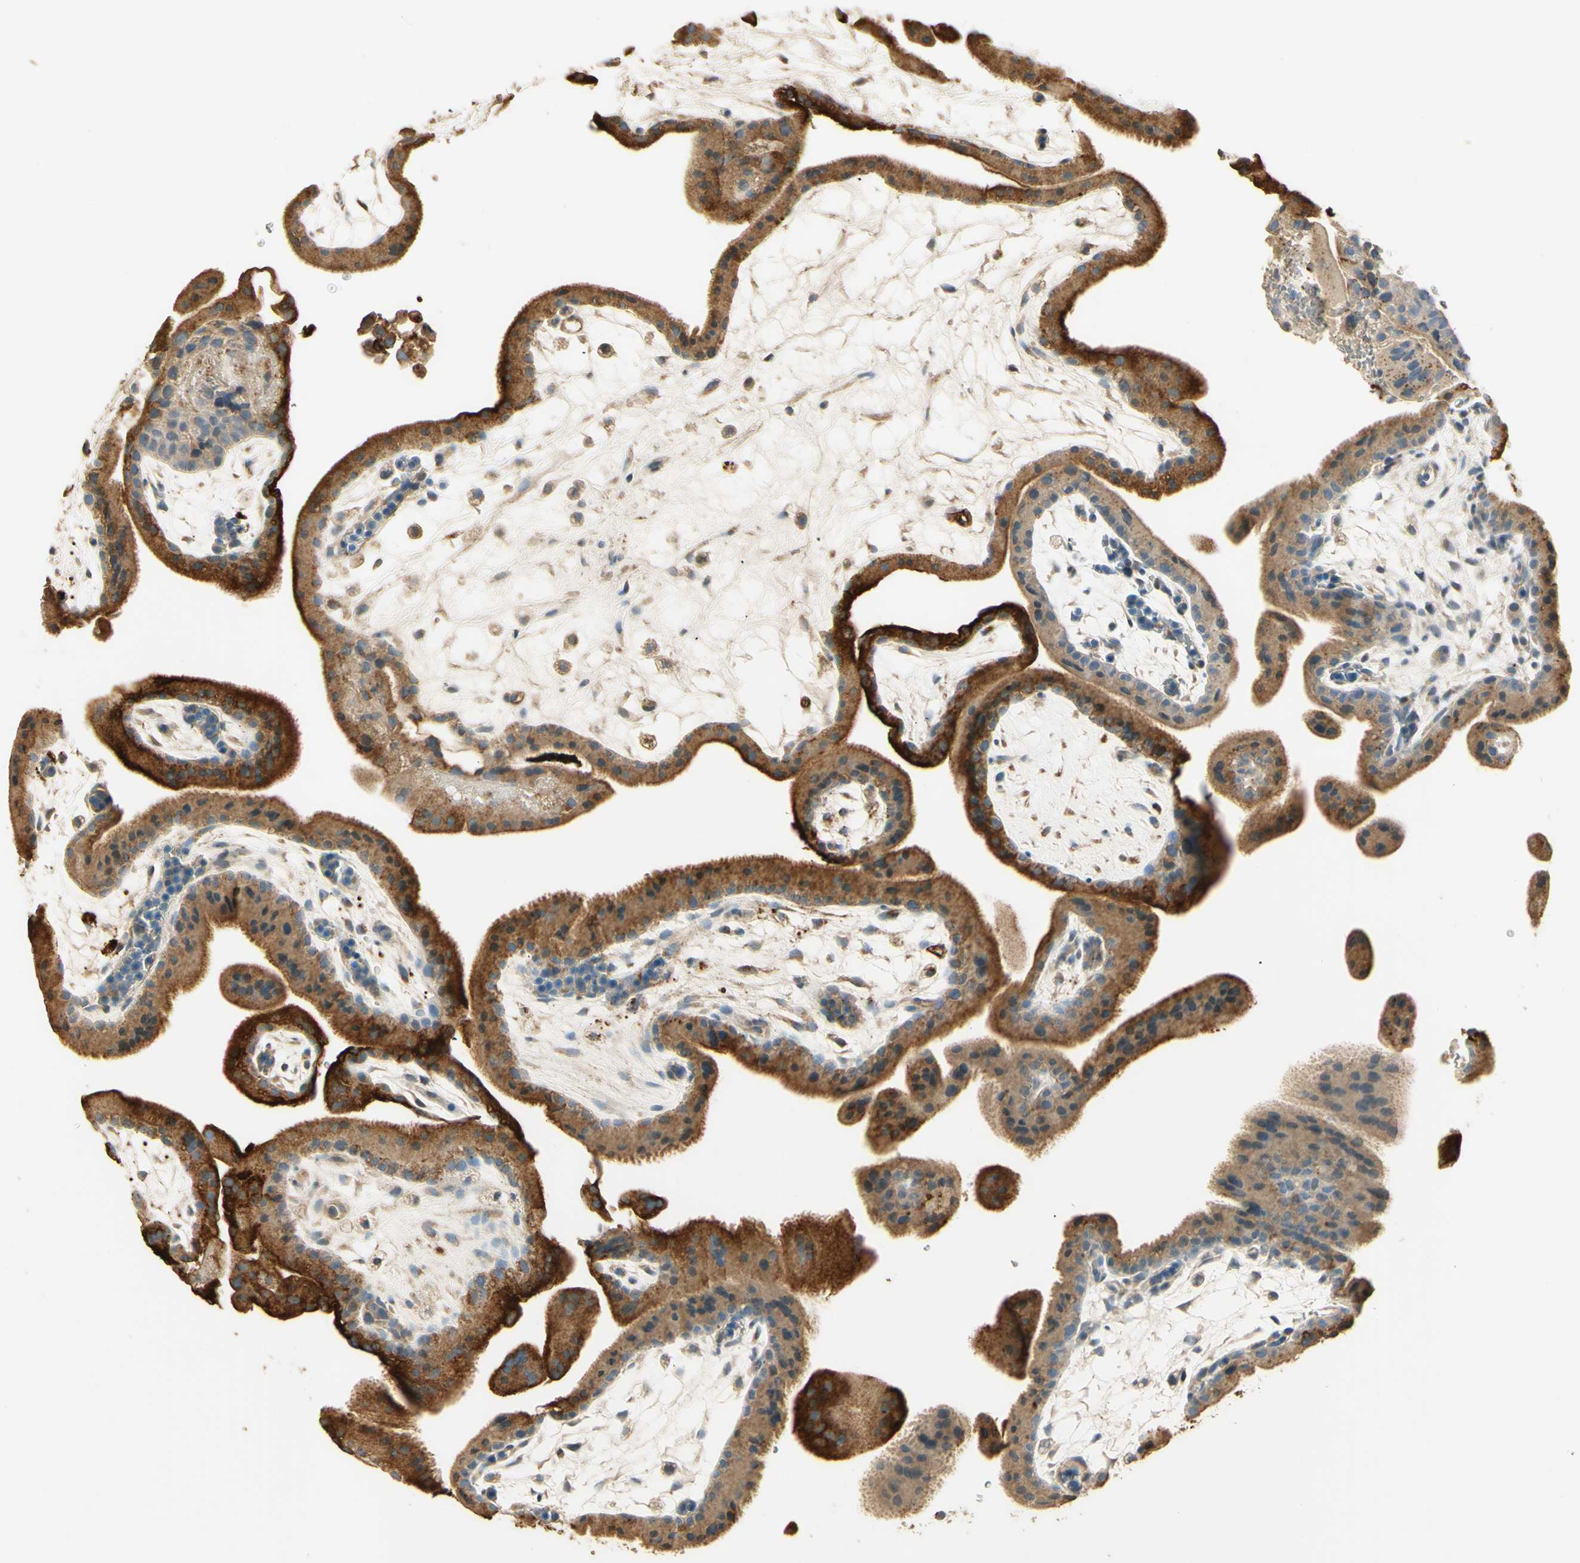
{"staining": {"intensity": "weak", "quantity": ">75%", "location": "cytoplasmic/membranous"}, "tissue": "placenta", "cell_type": "Decidual cells", "image_type": "normal", "snomed": [{"axis": "morphology", "description": "Normal tissue, NOS"}, {"axis": "topography", "description": "Placenta"}], "caption": "Protein staining by immunohistochemistry displays weak cytoplasmic/membranous staining in approximately >75% of decidual cells in normal placenta.", "gene": "ARHGEF17", "patient": {"sex": "female", "age": 19}}